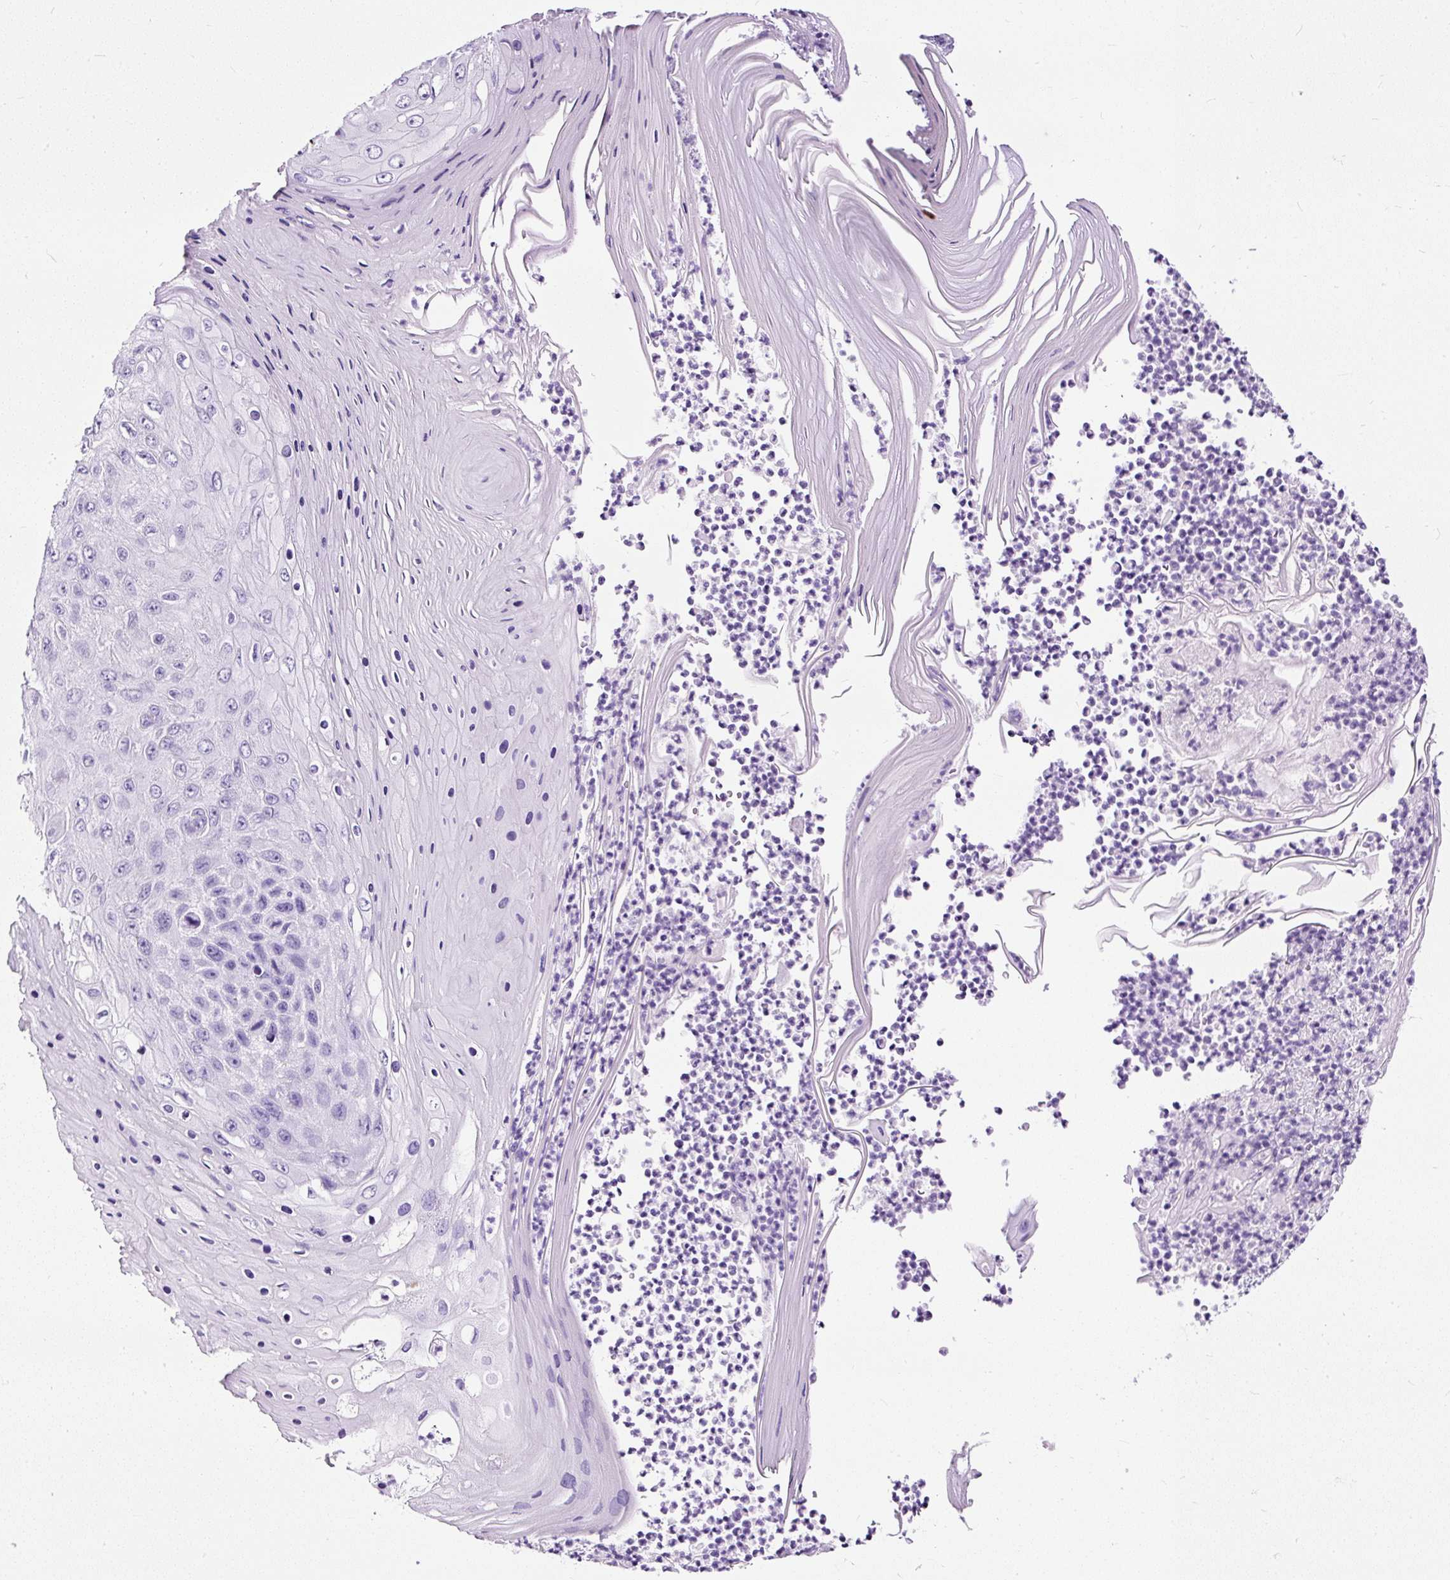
{"staining": {"intensity": "negative", "quantity": "none", "location": "none"}, "tissue": "skin cancer", "cell_type": "Tumor cells", "image_type": "cancer", "snomed": [{"axis": "morphology", "description": "Squamous cell carcinoma, NOS"}, {"axis": "topography", "description": "Skin"}], "caption": "The immunohistochemistry (IHC) micrograph has no significant positivity in tumor cells of skin cancer tissue. Brightfield microscopy of immunohistochemistry stained with DAB (brown) and hematoxylin (blue), captured at high magnification.", "gene": "NTS", "patient": {"sex": "female", "age": 88}}